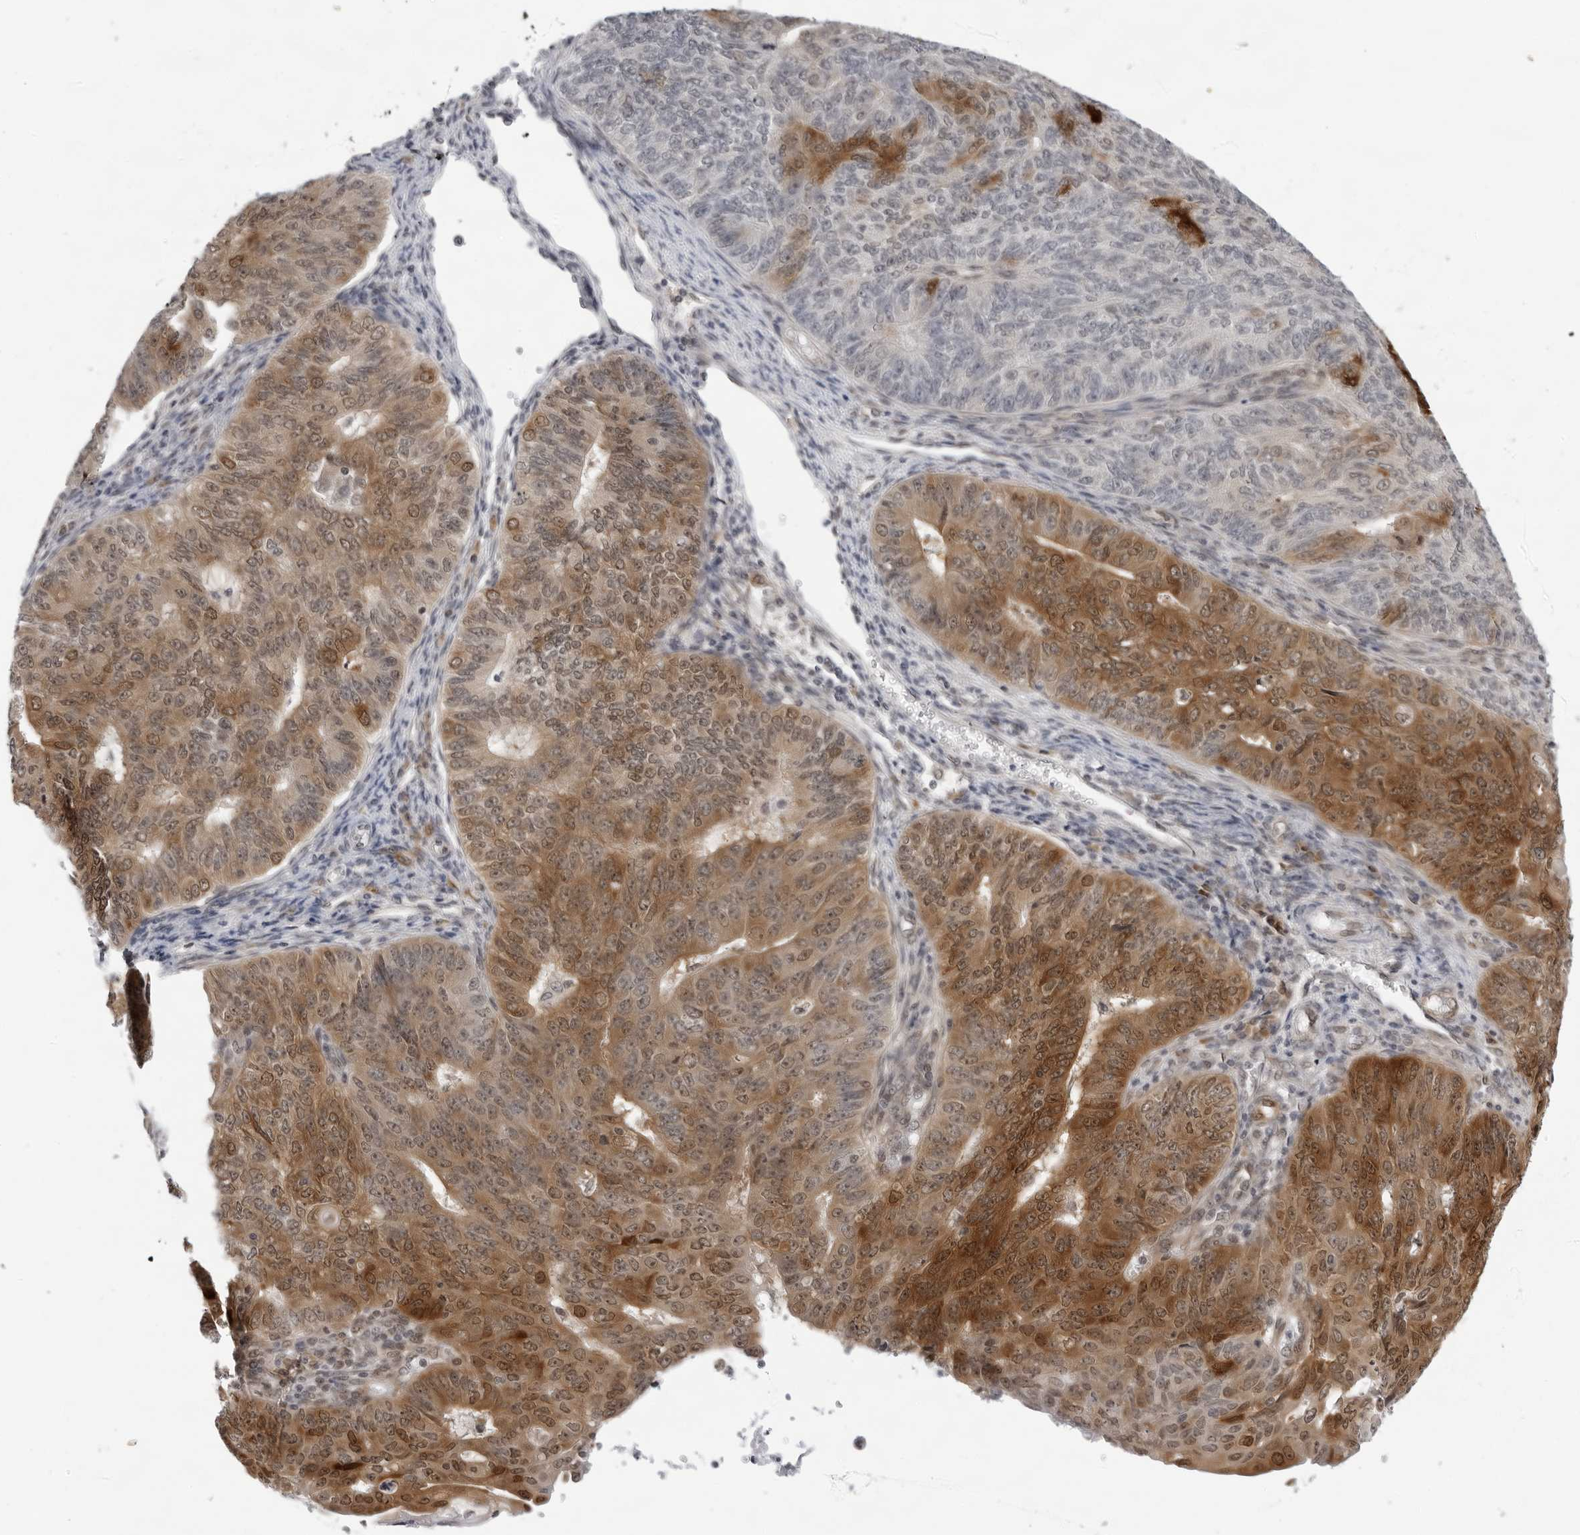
{"staining": {"intensity": "moderate", "quantity": "25%-75%", "location": "cytoplasmic/membranous"}, "tissue": "endometrial cancer", "cell_type": "Tumor cells", "image_type": "cancer", "snomed": [{"axis": "morphology", "description": "Adenocarcinoma, NOS"}, {"axis": "topography", "description": "Endometrium"}], "caption": "Immunohistochemical staining of human endometrial cancer exhibits medium levels of moderate cytoplasmic/membranous expression in approximately 25%-75% of tumor cells. Ihc stains the protein of interest in brown and the nuclei are stained blue.", "gene": "CASP7", "patient": {"sex": "female", "age": 32}}